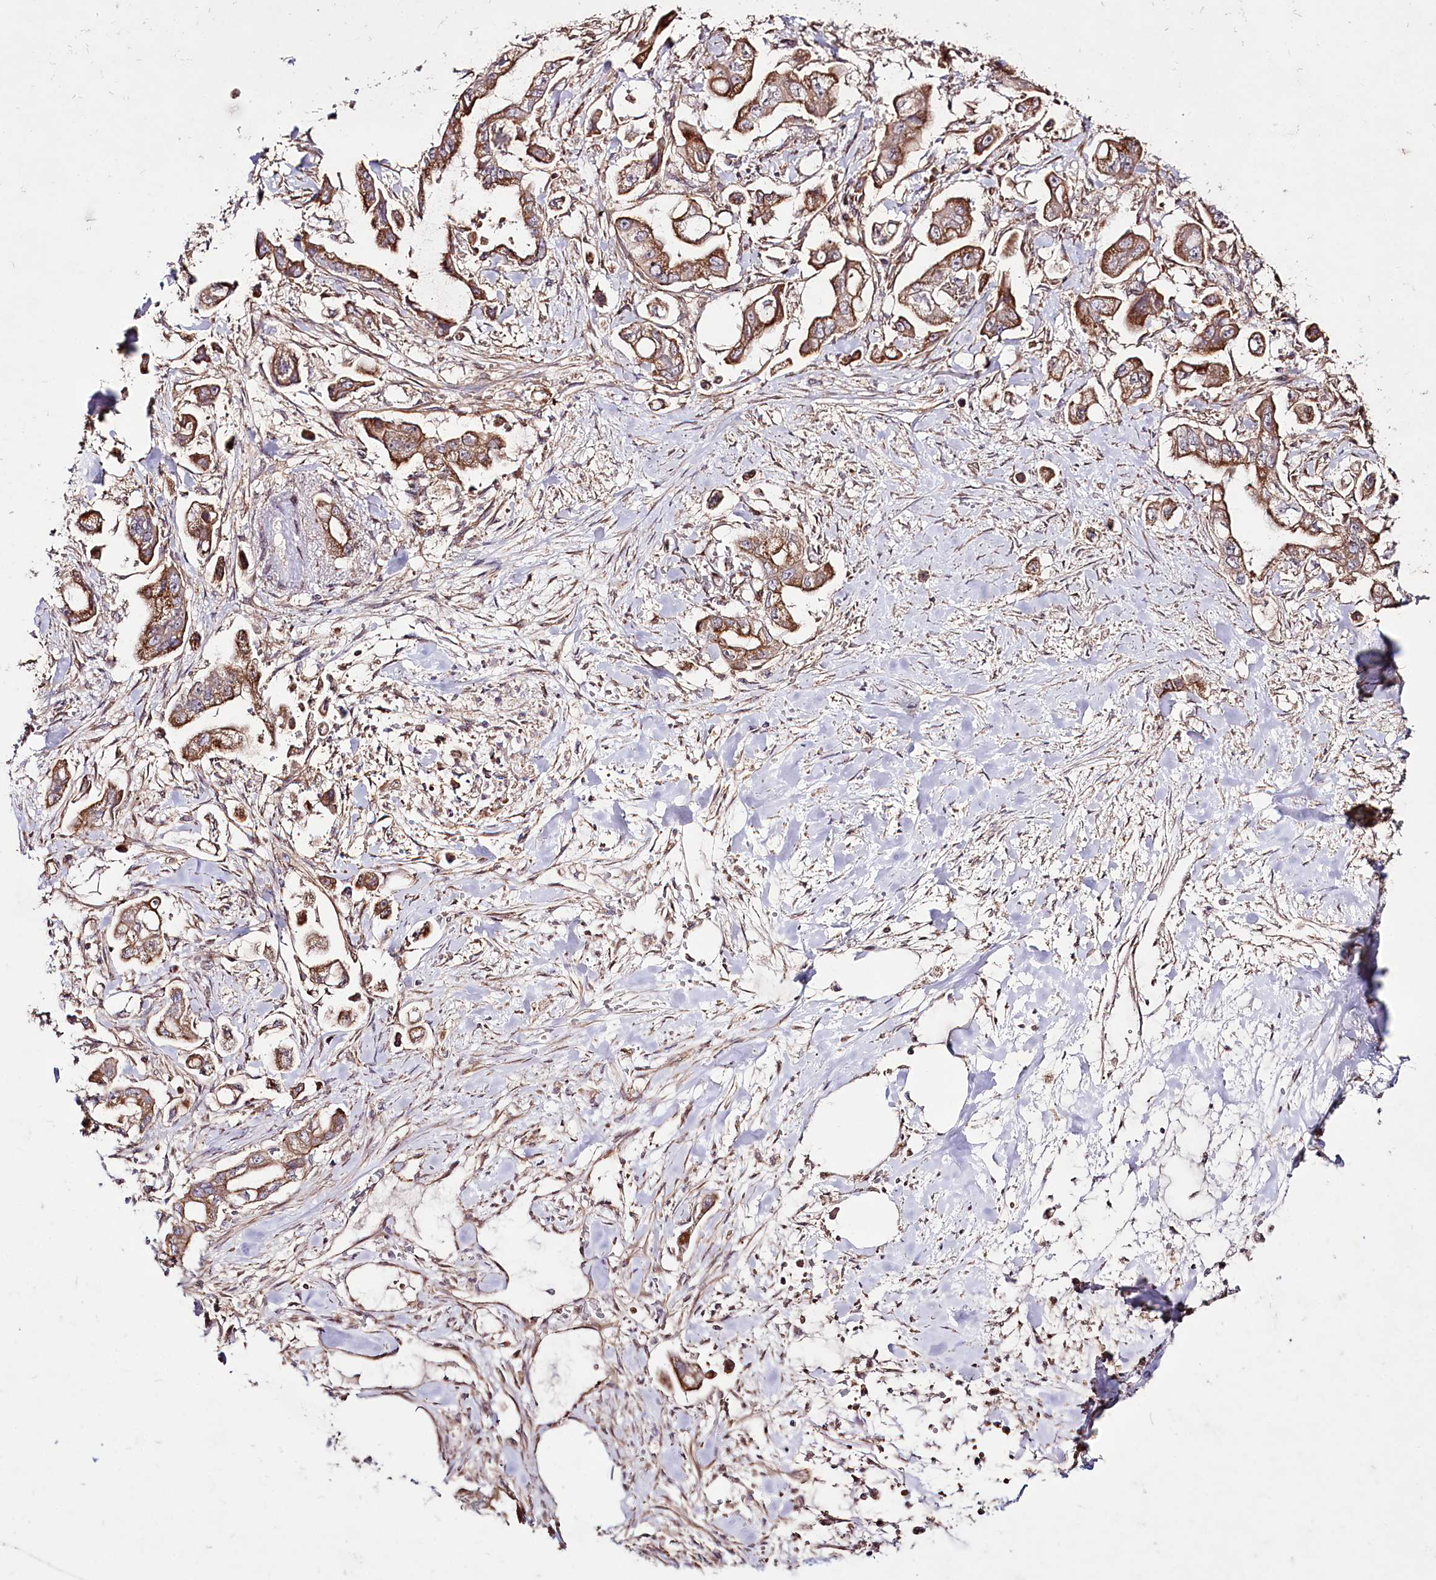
{"staining": {"intensity": "moderate", "quantity": ">75%", "location": "cytoplasmic/membranous"}, "tissue": "stomach cancer", "cell_type": "Tumor cells", "image_type": "cancer", "snomed": [{"axis": "morphology", "description": "Adenocarcinoma, NOS"}, {"axis": "topography", "description": "Stomach"}], "caption": "A photomicrograph showing moderate cytoplasmic/membranous expression in about >75% of tumor cells in stomach adenocarcinoma, as visualized by brown immunohistochemical staining.", "gene": "REXO2", "patient": {"sex": "male", "age": 62}}